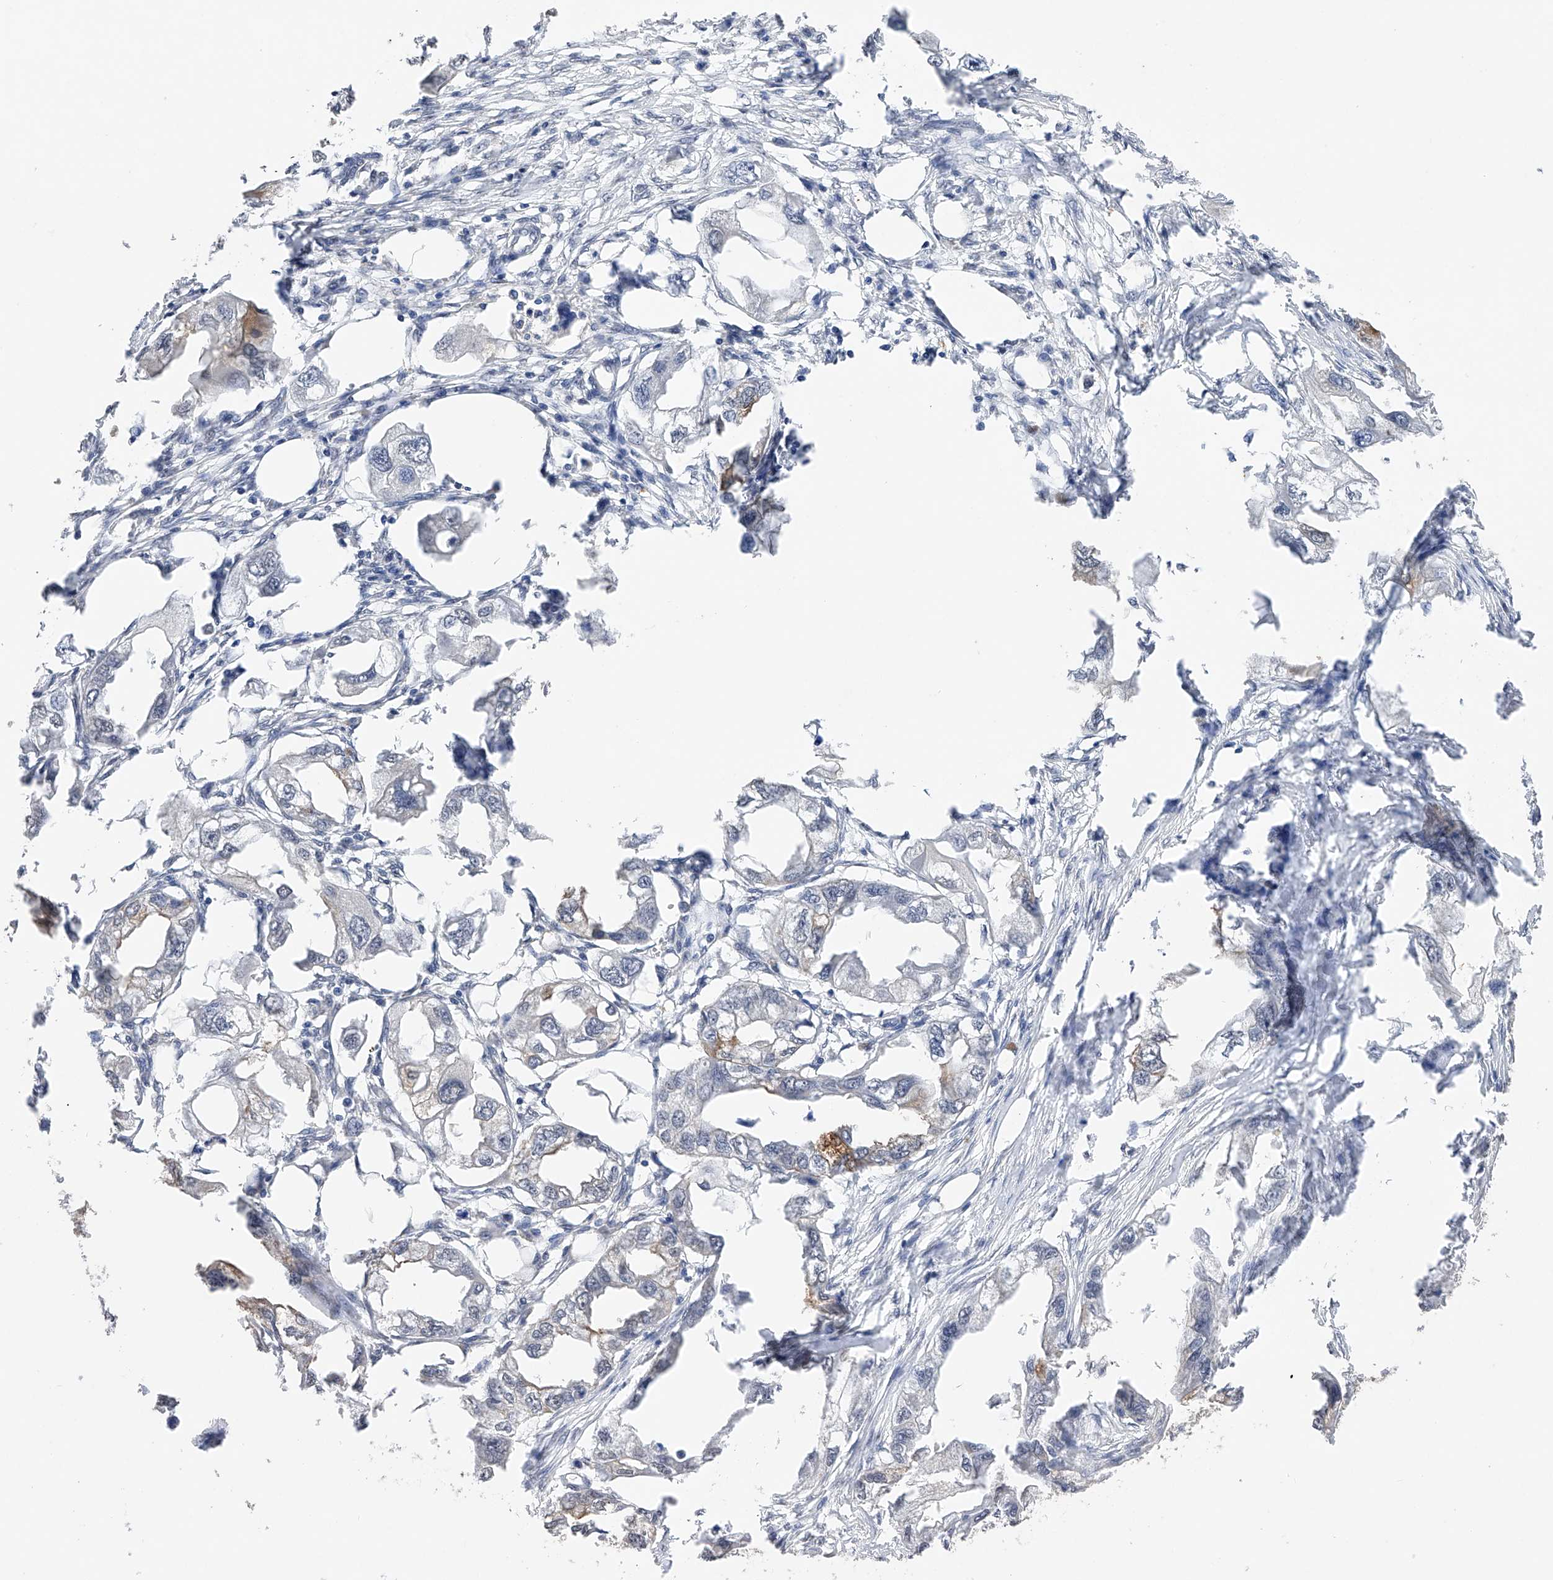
{"staining": {"intensity": "negative", "quantity": "none", "location": "none"}, "tissue": "endometrial cancer", "cell_type": "Tumor cells", "image_type": "cancer", "snomed": [{"axis": "morphology", "description": "Adenocarcinoma, NOS"}, {"axis": "morphology", "description": "Adenocarcinoma, metastatic, NOS"}, {"axis": "topography", "description": "Adipose tissue"}, {"axis": "topography", "description": "Endometrium"}], "caption": "Immunohistochemistry image of neoplastic tissue: human endometrial adenocarcinoma stained with DAB exhibits no significant protein expression in tumor cells.", "gene": "DMAP1", "patient": {"sex": "female", "age": 67}}